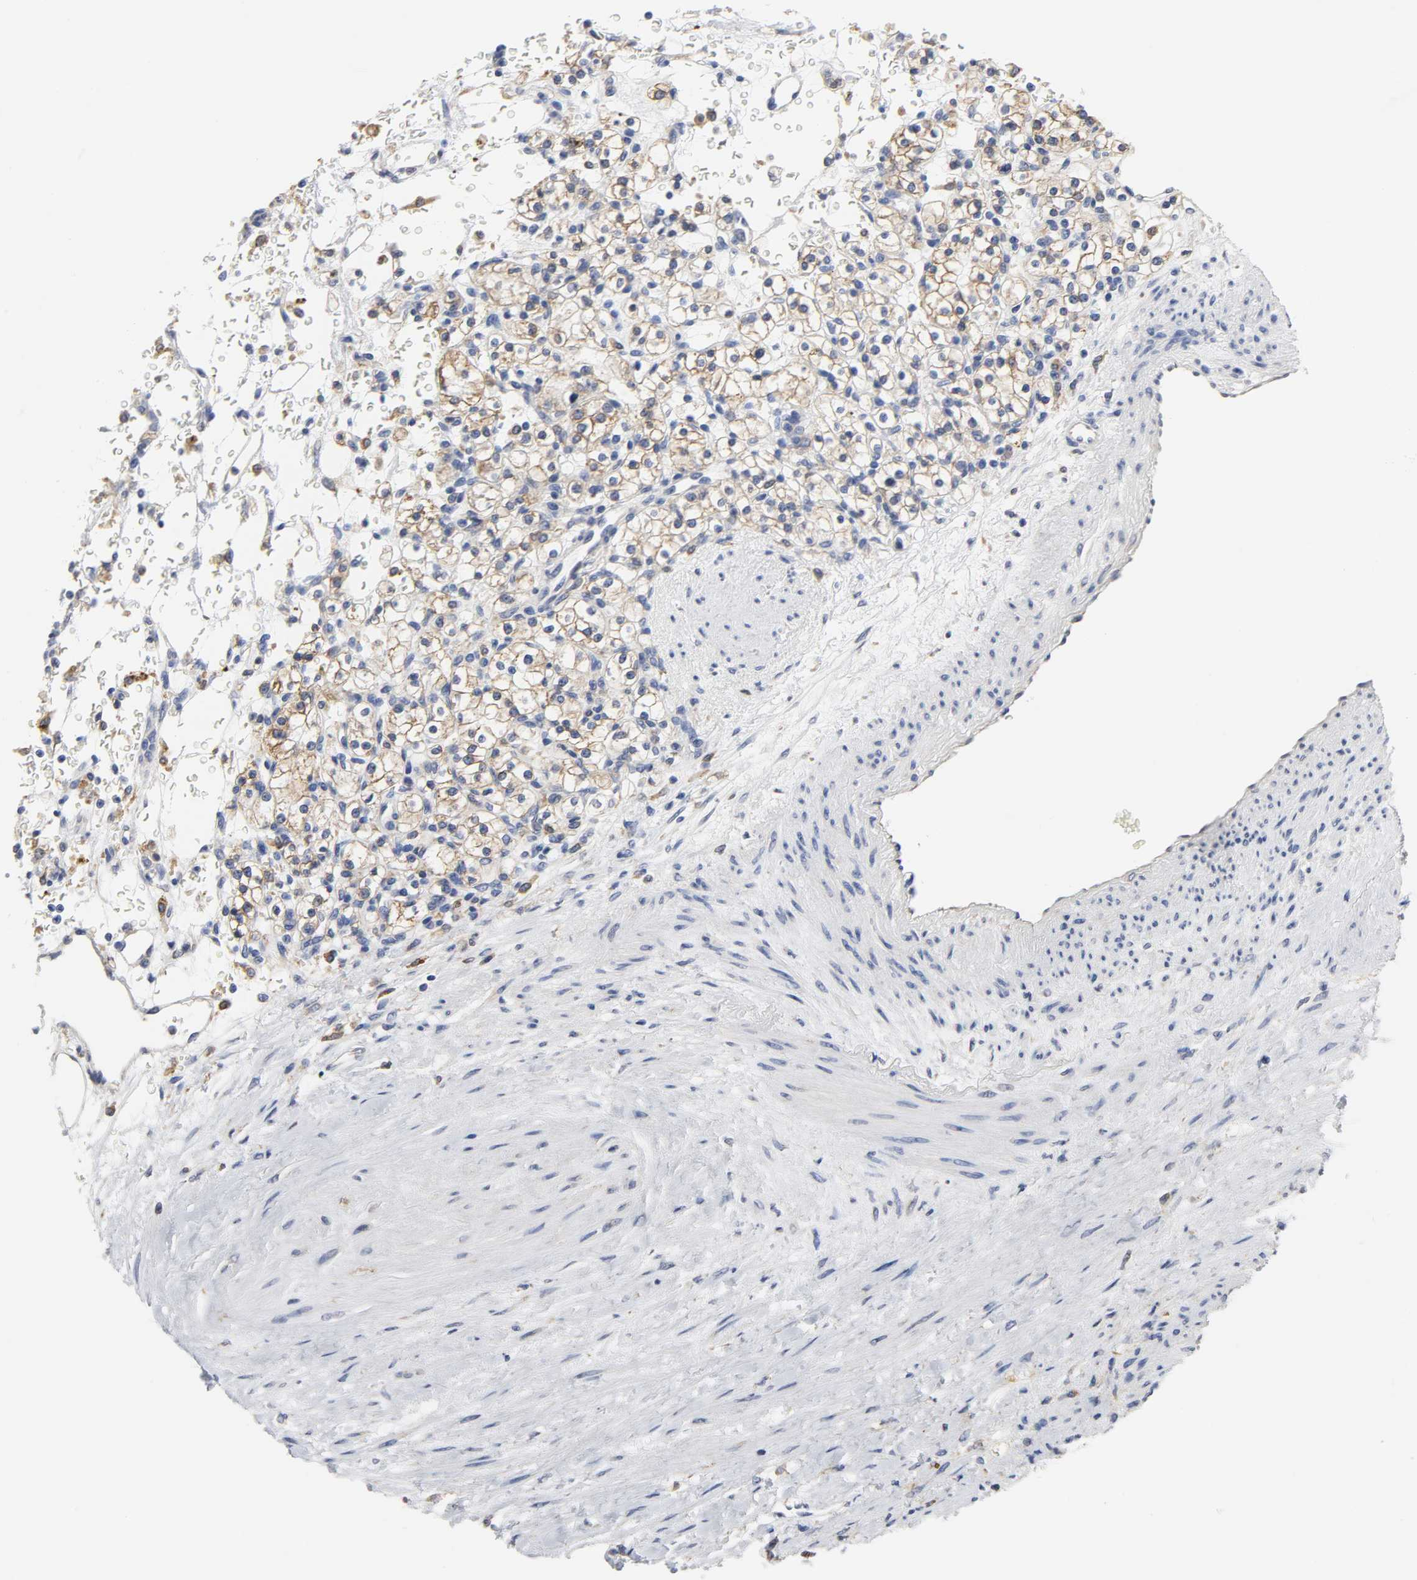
{"staining": {"intensity": "weak", "quantity": ">75%", "location": "cytoplasmic/membranous"}, "tissue": "renal cancer", "cell_type": "Tumor cells", "image_type": "cancer", "snomed": [{"axis": "morphology", "description": "Normal tissue, NOS"}, {"axis": "morphology", "description": "Adenocarcinoma, NOS"}, {"axis": "topography", "description": "Kidney"}], "caption": "Immunohistochemical staining of renal cancer (adenocarcinoma) displays low levels of weak cytoplasmic/membranous expression in approximately >75% of tumor cells.", "gene": "HCK", "patient": {"sex": "female", "age": 55}}